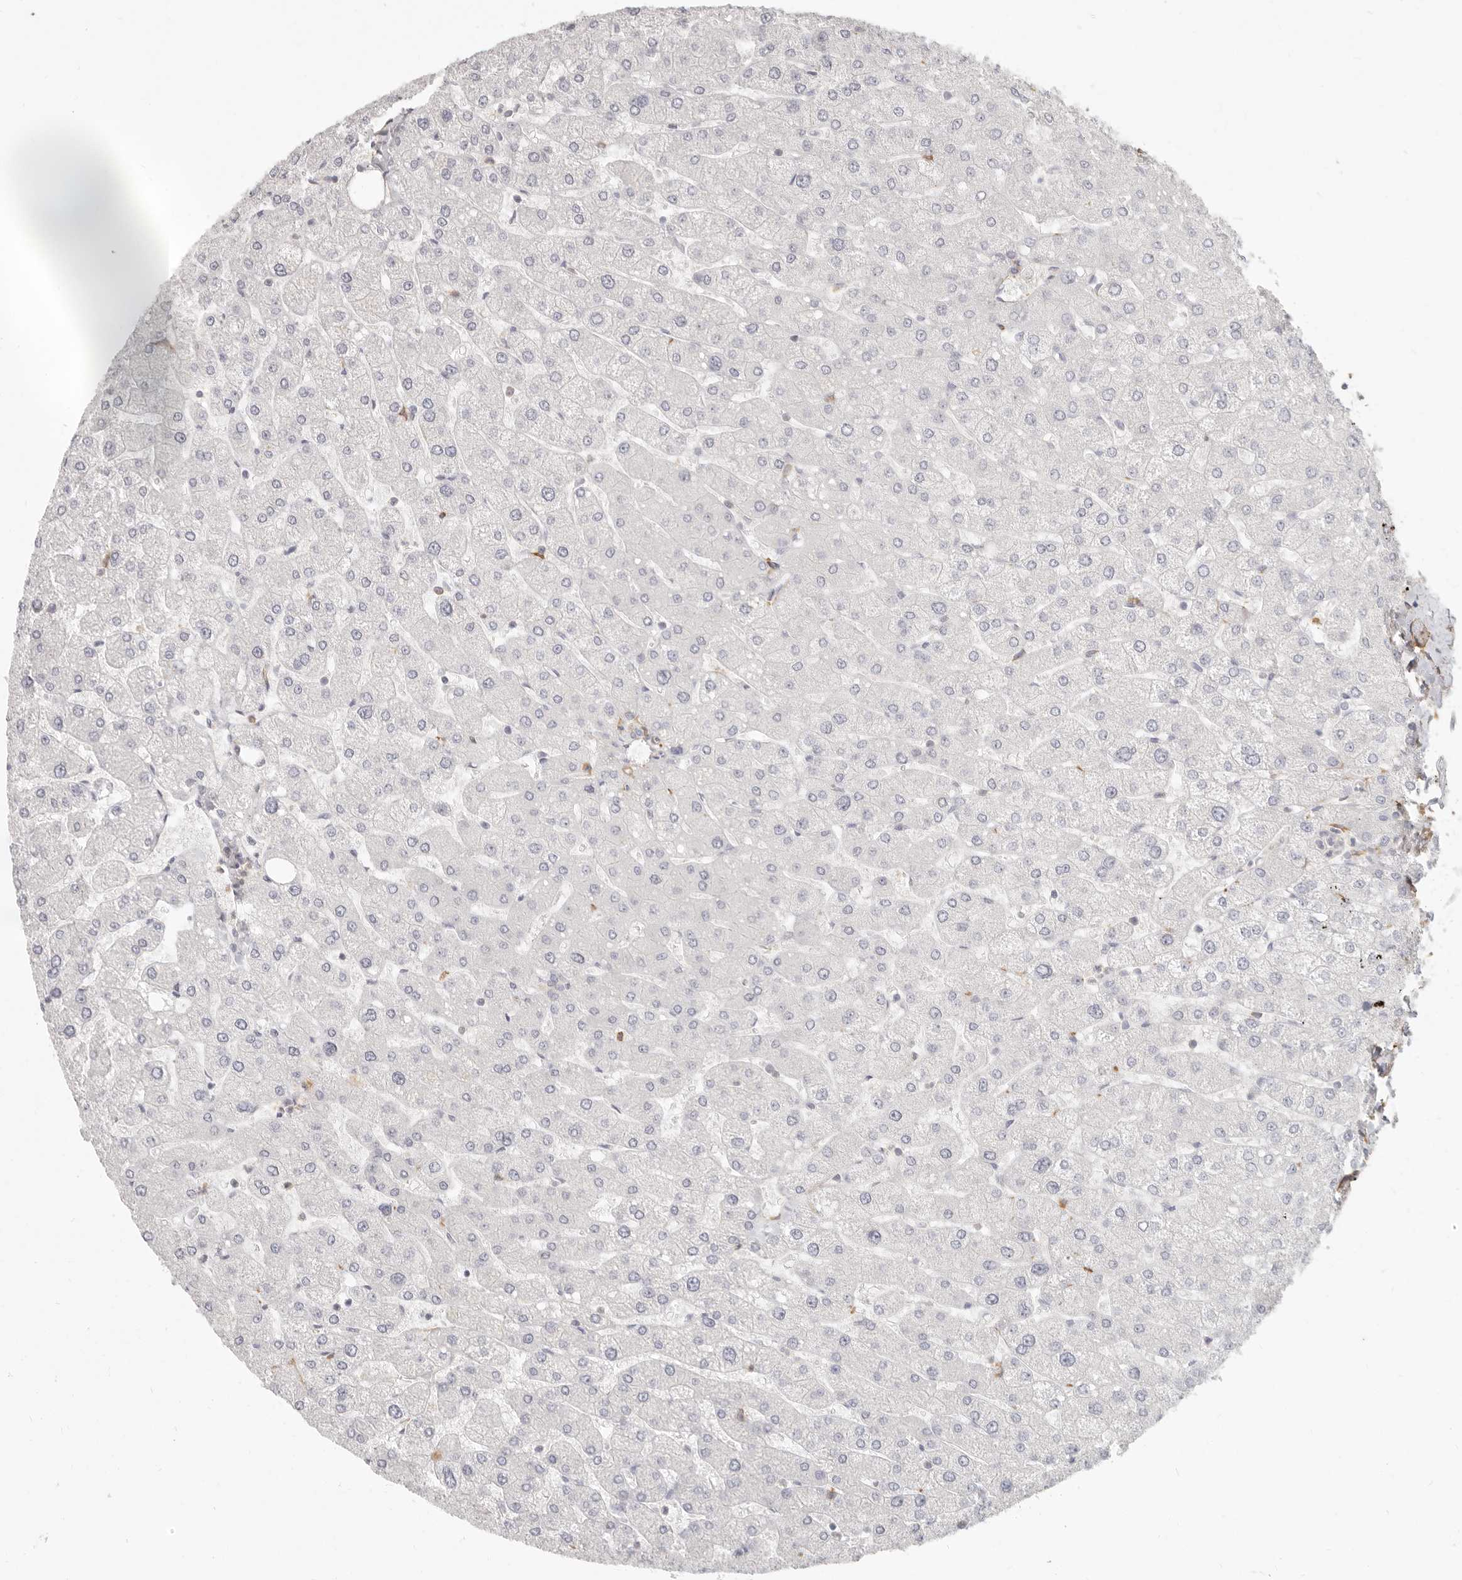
{"staining": {"intensity": "negative", "quantity": "none", "location": "none"}, "tissue": "liver", "cell_type": "Cholangiocytes", "image_type": "normal", "snomed": [{"axis": "morphology", "description": "Normal tissue, NOS"}, {"axis": "topography", "description": "Liver"}], "caption": "IHC histopathology image of normal liver: human liver stained with DAB (3,3'-diaminobenzidine) exhibits no significant protein expression in cholangiocytes.", "gene": "NIBAN1", "patient": {"sex": "male", "age": 55}}